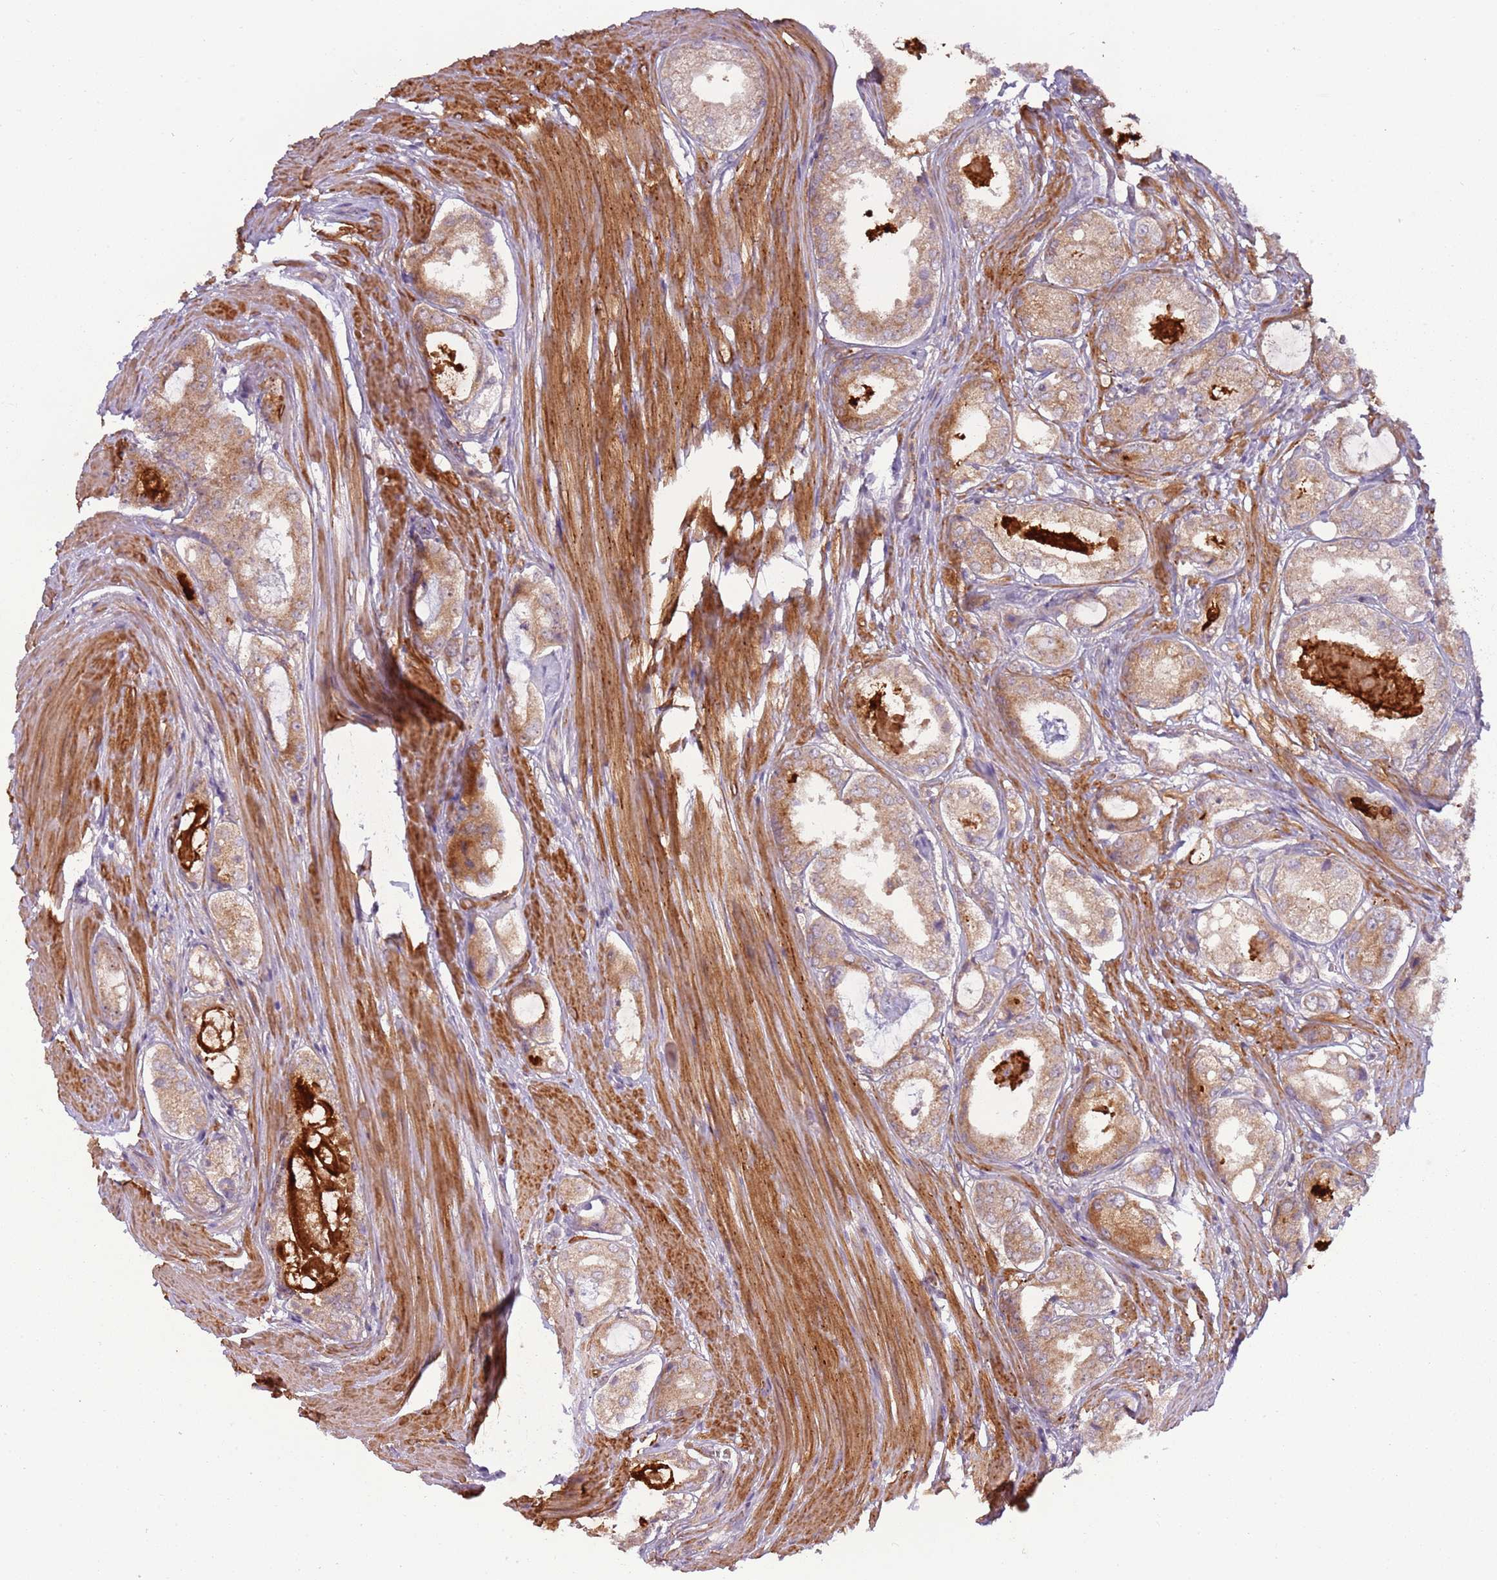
{"staining": {"intensity": "moderate", "quantity": ">75%", "location": "cytoplasmic/membranous"}, "tissue": "prostate cancer", "cell_type": "Tumor cells", "image_type": "cancer", "snomed": [{"axis": "morphology", "description": "Adenocarcinoma, Low grade"}, {"axis": "topography", "description": "Prostate"}], "caption": "Protein staining of adenocarcinoma (low-grade) (prostate) tissue demonstrates moderate cytoplasmic/membranous staining in approximately >75% of tumor cells. (DAB (3,3'-diaminobenzidine) IHC, brown staining for protein, blue staining for nuclei).", "gene": "DTD2", "patient": {"sex": "male", "age": 68}}